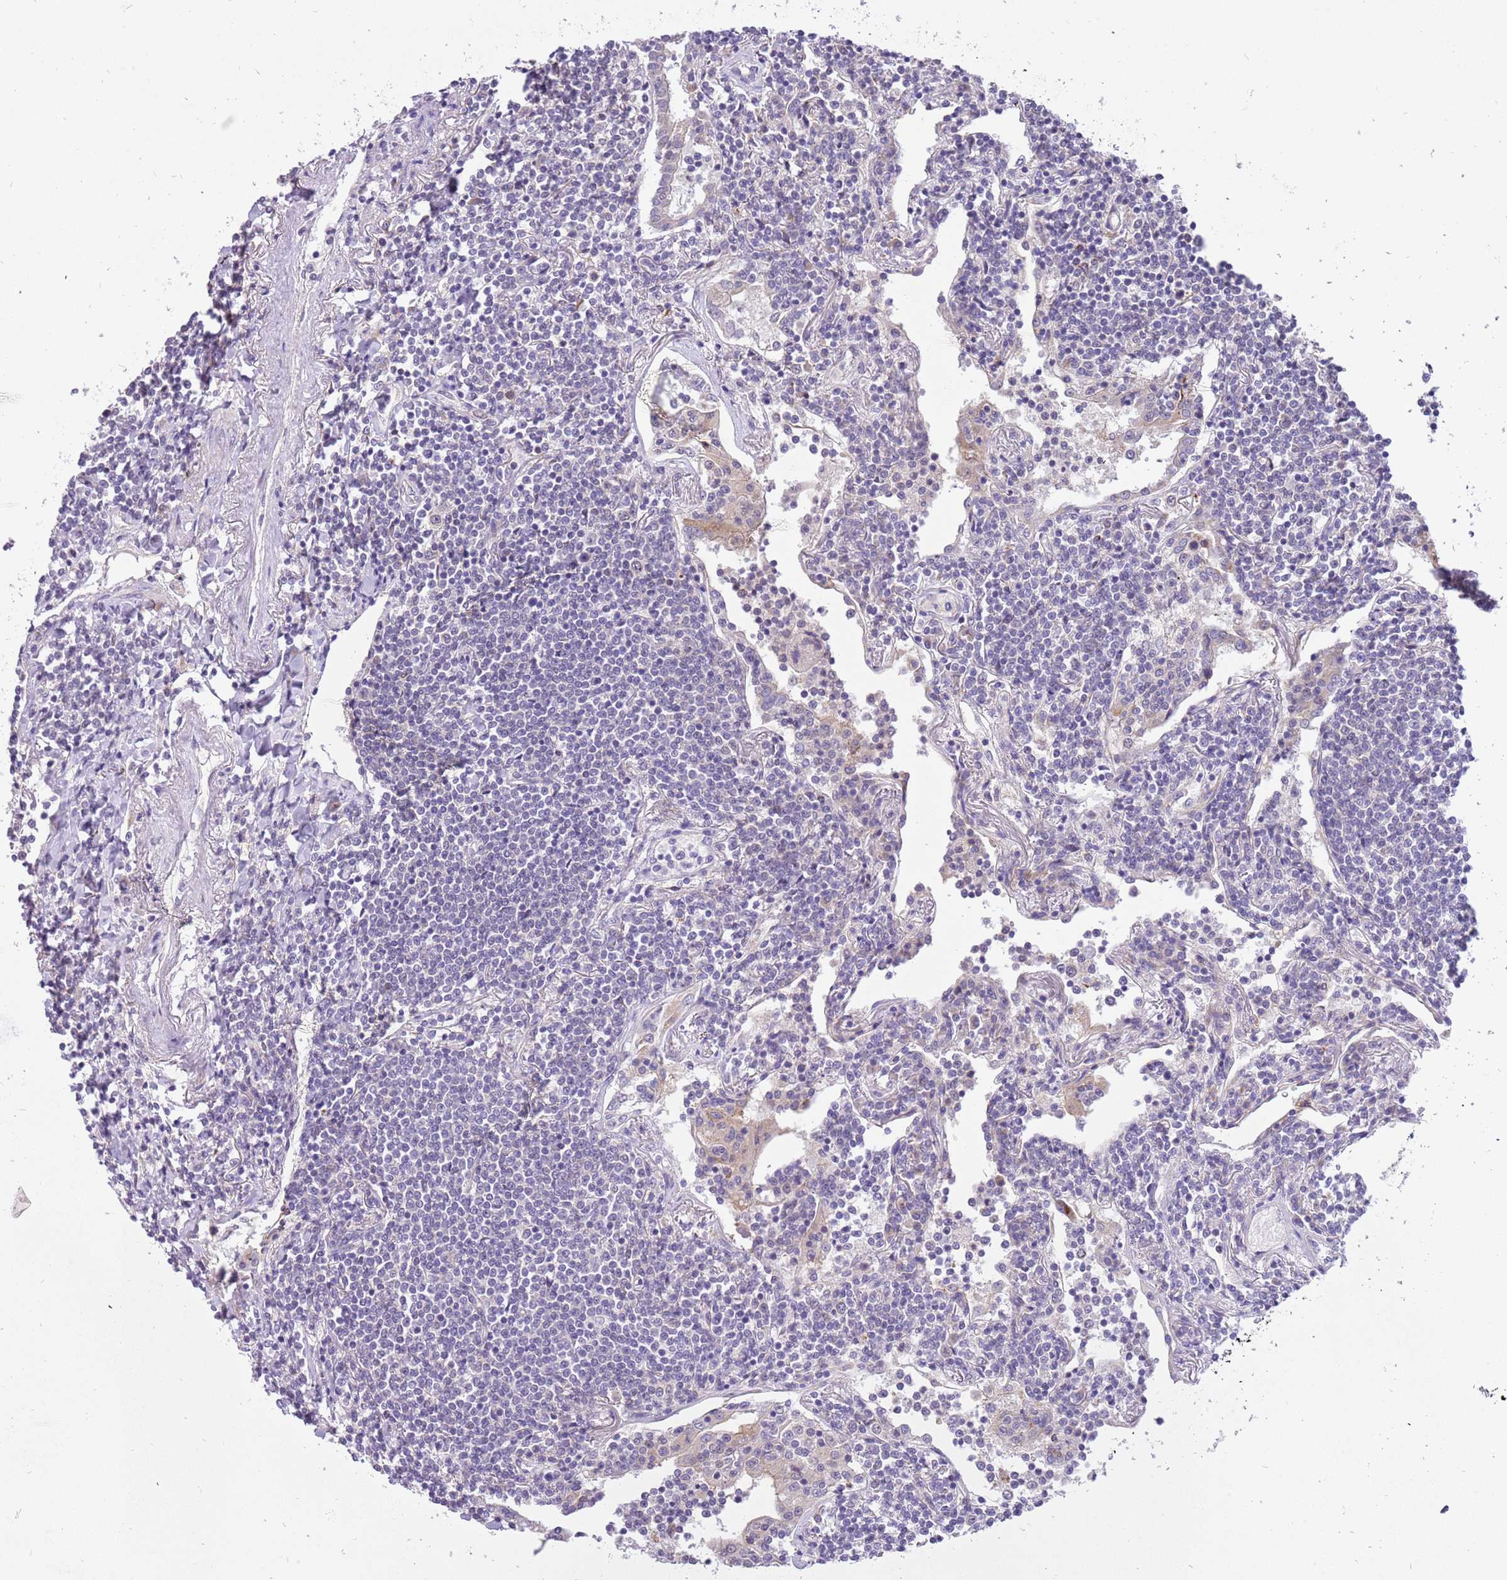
{"staining": {"intensity": "negative", "quantity": "none", "location": "none"}, "tissue": "lymphoma", "cell_type": "Tumor cells", "image_type": "cancer", "snomed": [{"axis": "morphology", "description": "Malignant lymphoma, non-Hodgkin's type, Low grade"}, {"axis": "topography", "description": "Lung"}], "caption": "Lymphoma stained for a protein using IHC reveals no expression tumor cells.", "gene": "COX17", "patient": {"sex": "female", "age": 71}}